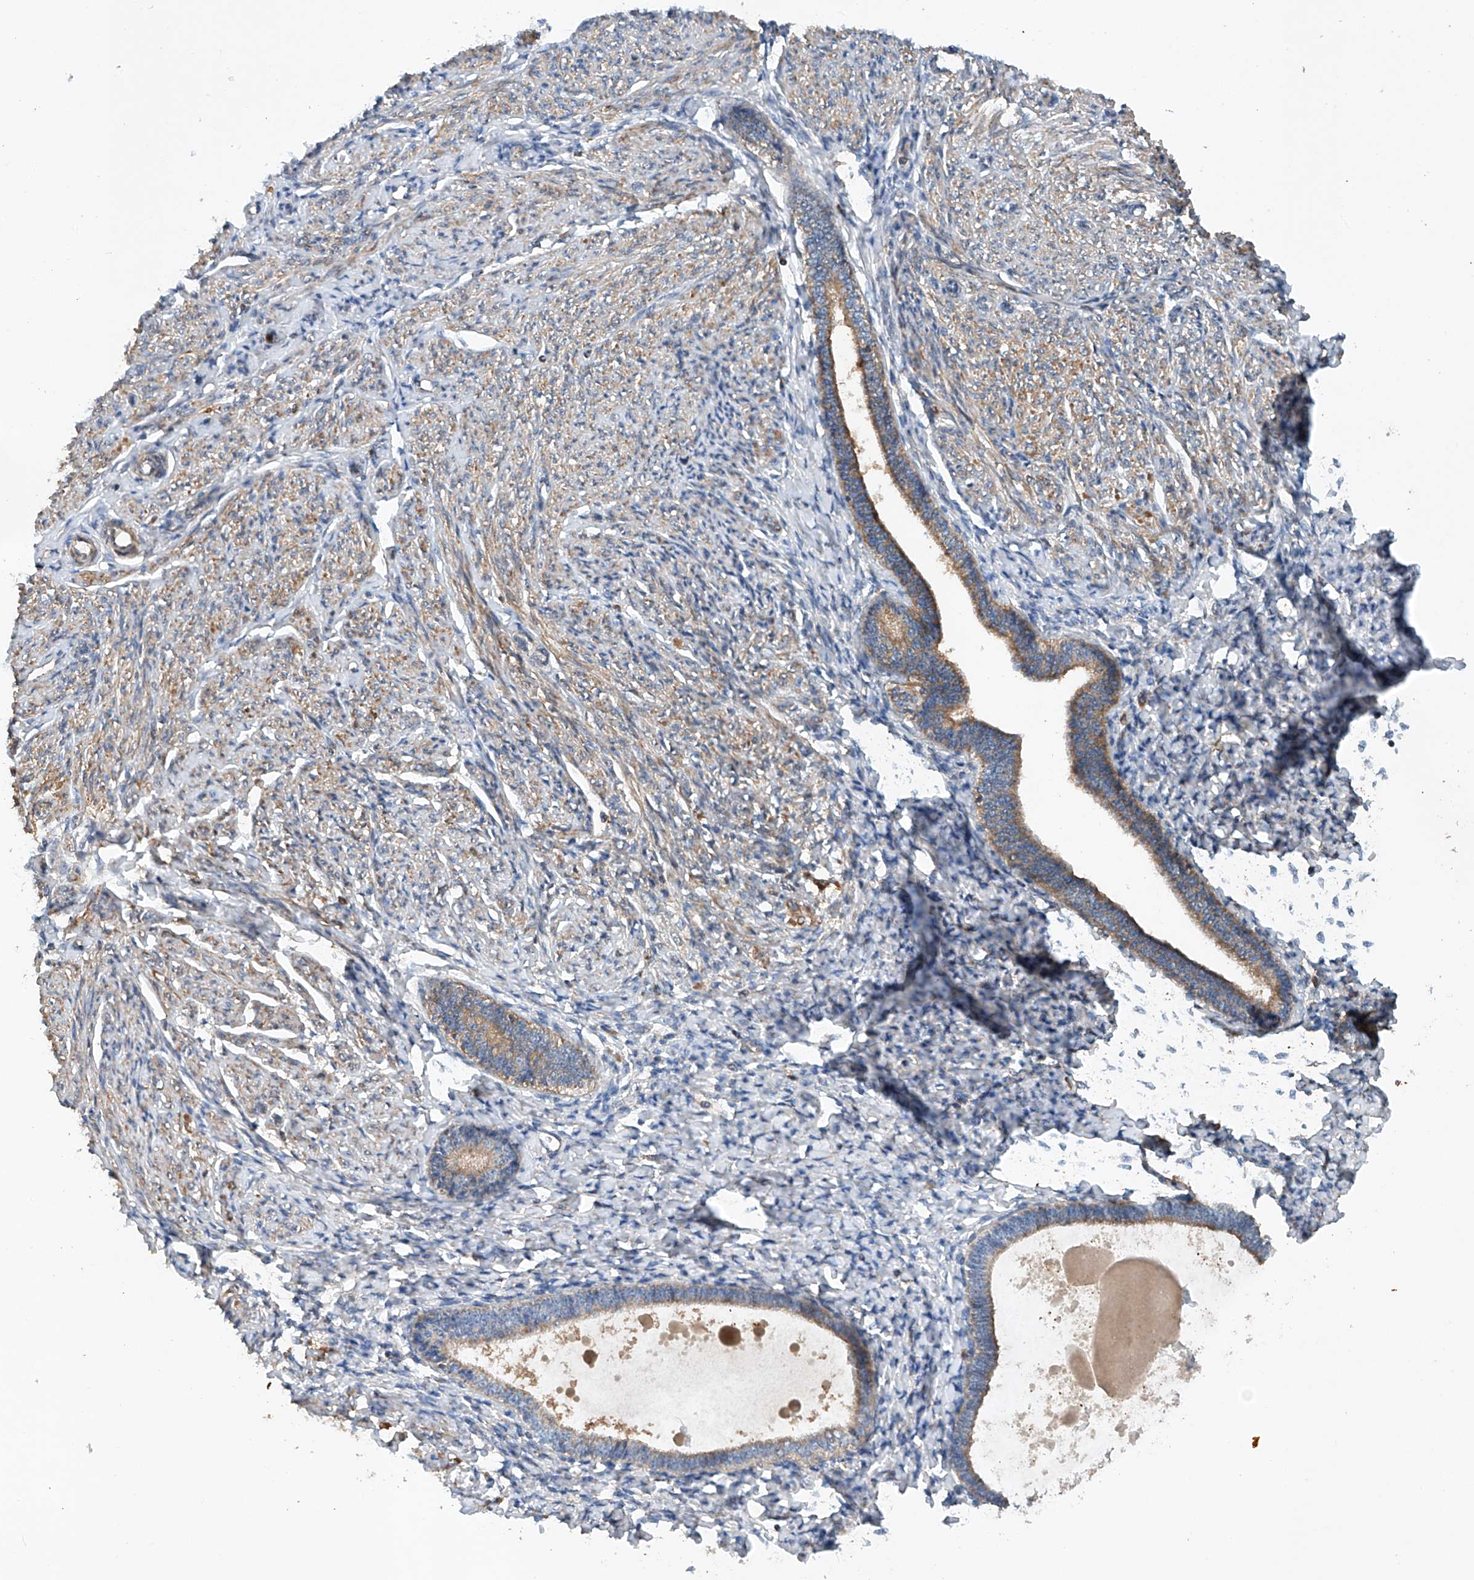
{"staining": {"intensity": "moderate", "quantity": "25%-75%", "location": "cytoplasmic/membranous"}, "tissue": "endometrium", "cell_type": "Cells in endometrial stroma", "image_type": "normal", "snomed": [{"axis": "morphology", "description": "Normal tissue, NOS"}, {"axis": "topography", "description": "Endometrium"}], "caption": "An immunohistochemistry (IHC) micrograph of benign tissue is shown. Protein staining in brown shows moderate cytoplasmic/membranous positivity in endometrium within cells in endometrial stroma.", "gene": "CEP85L", "patient": {"sex": "female", "age": 72}}